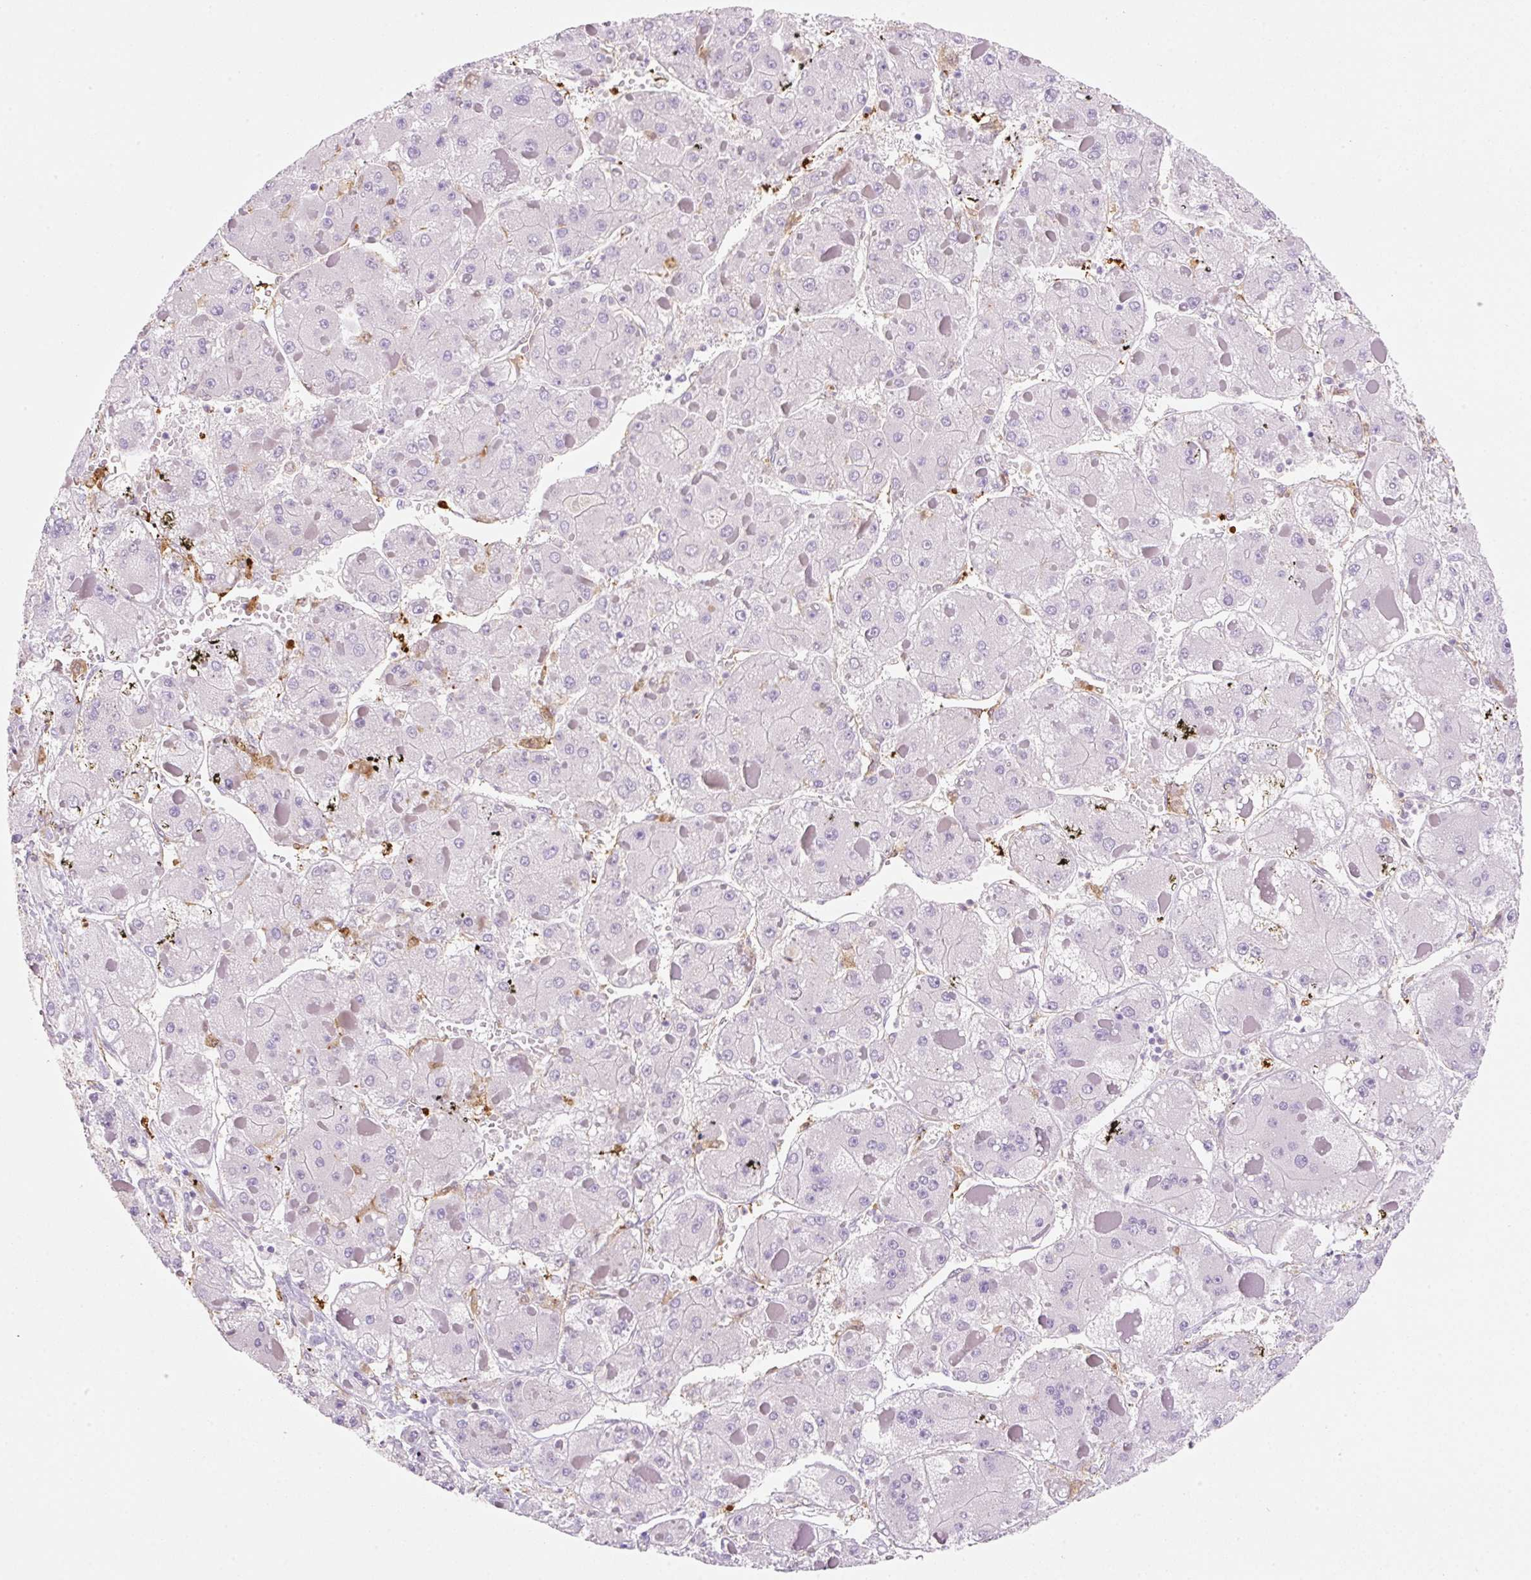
{"staining": {"intensity": "negative", "quantity": "none", "location": "none"}, "tissue": "liver cancer", "cell_type": "Tumor cells", "image_type": "cancer", "snomed": [{"axis": "morphology", "description": "Carcinoma, Hepatocellular, NOS"}, {"axis": "topography", "description": "Liver"}], "caption": "Immunohistochemistry image of liver hepatocellular carcinoma stained for a protein (brown), which shows no staining in tumor cells.", "gene": "FABP5", "patient": {"sex": "female", "age": 73}}